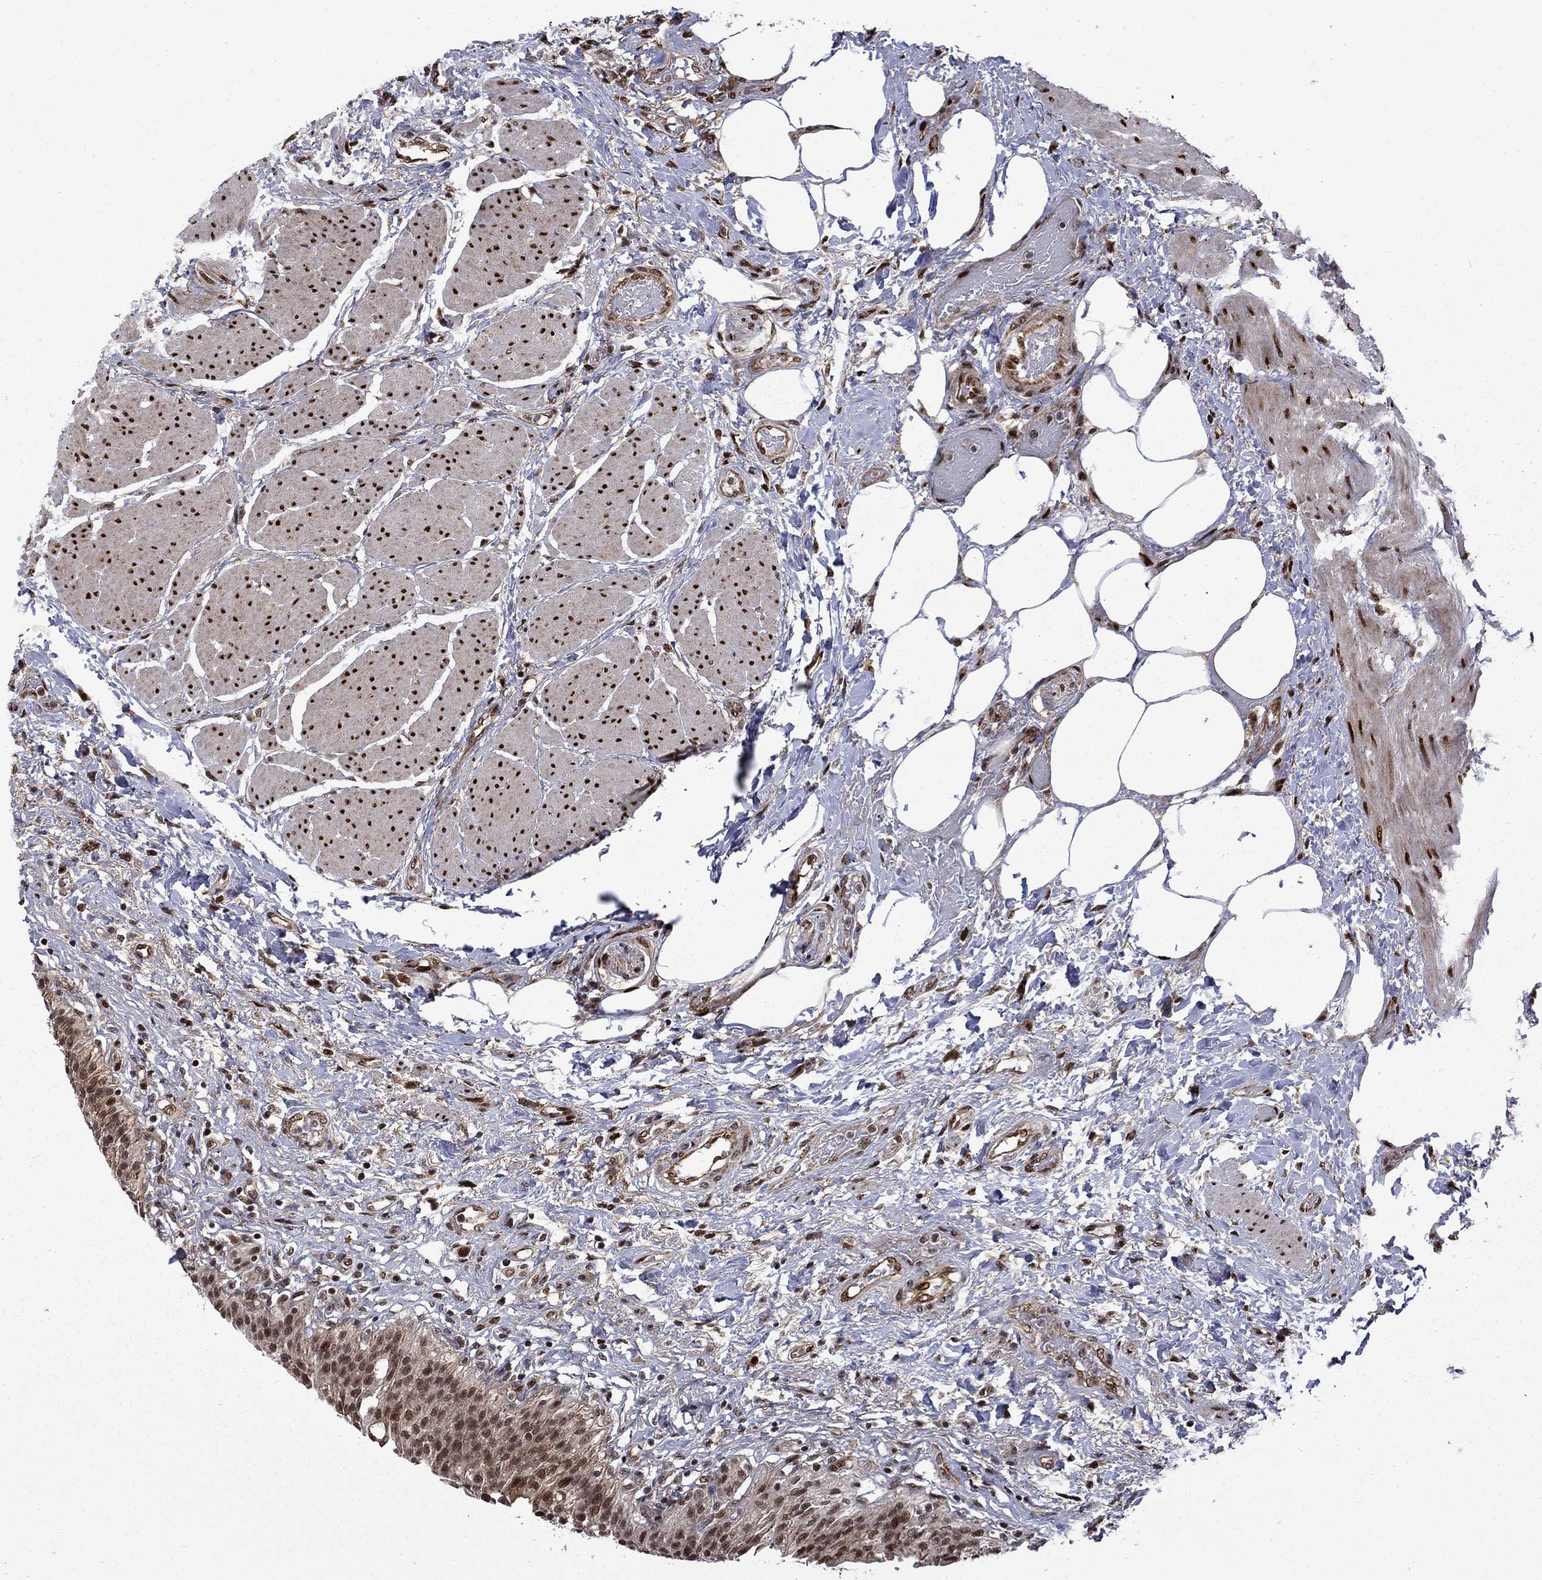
{"staining": {"intensity": "moderate", "quantity": "25%-75%", "location": "cytoplasmic/membranous,nuclear"}, "tissue": "urinary bladder", "cell_type": "Urothelial cells", "image_type": "normal", "snomed": [{"axis": "morphology", "description": "Normal tissue, NOS"}, {"axis": "morphology", "description": "Metaplasia, NOS"}, {"axis": "topography", "description": "Urinary bladder"}], "caption": "Immunohistochemical staining of normal human urinary bladder demonstrates 25%-75% levels of moderate cytoplasmic/membranous,nuclear protein positivity in about 25%-75% of urothelial cells.", "gene": "KPNA3", "patient": {"sex": "male", "age": 68}}